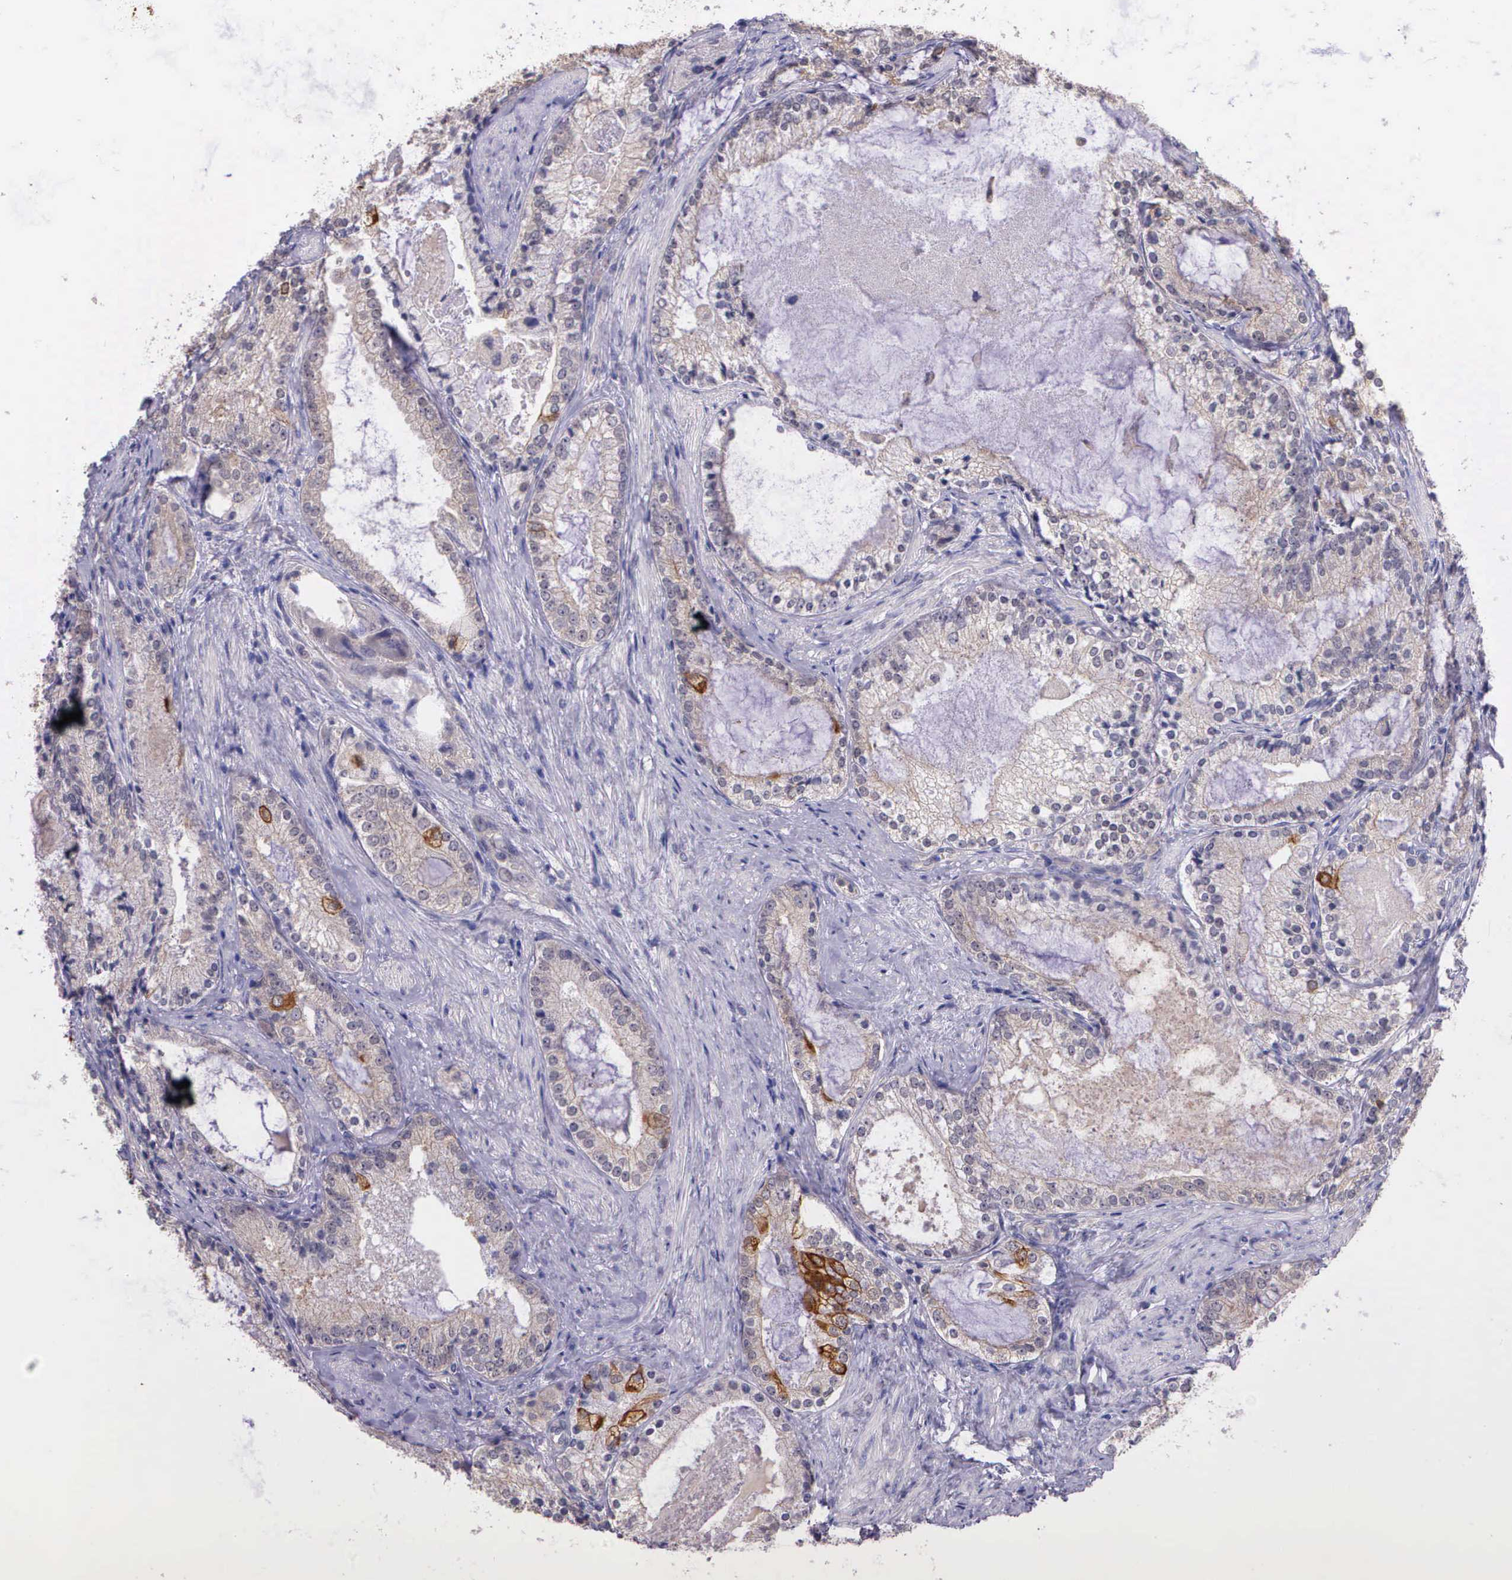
{"staining": {"intensity": "negative", "quantity": "none", "location": "none"}, "tissue": "prostate cancer", "cell_type": "Tumor cells", "image_type": "cancer", "snomed": [{"axis": "morphology", "description": "Adenocarcinoma, High grade"}, {"axis": "topography", "description": "Prostate"}], "caption": "This is an immunohistochemistry (IHC) micrograph of high-grade adenocarcinoma (prostate). There is no positivity in tumor cells.", "gene": "IGBP1", "patient": {"sex": "male", "age": 63}}